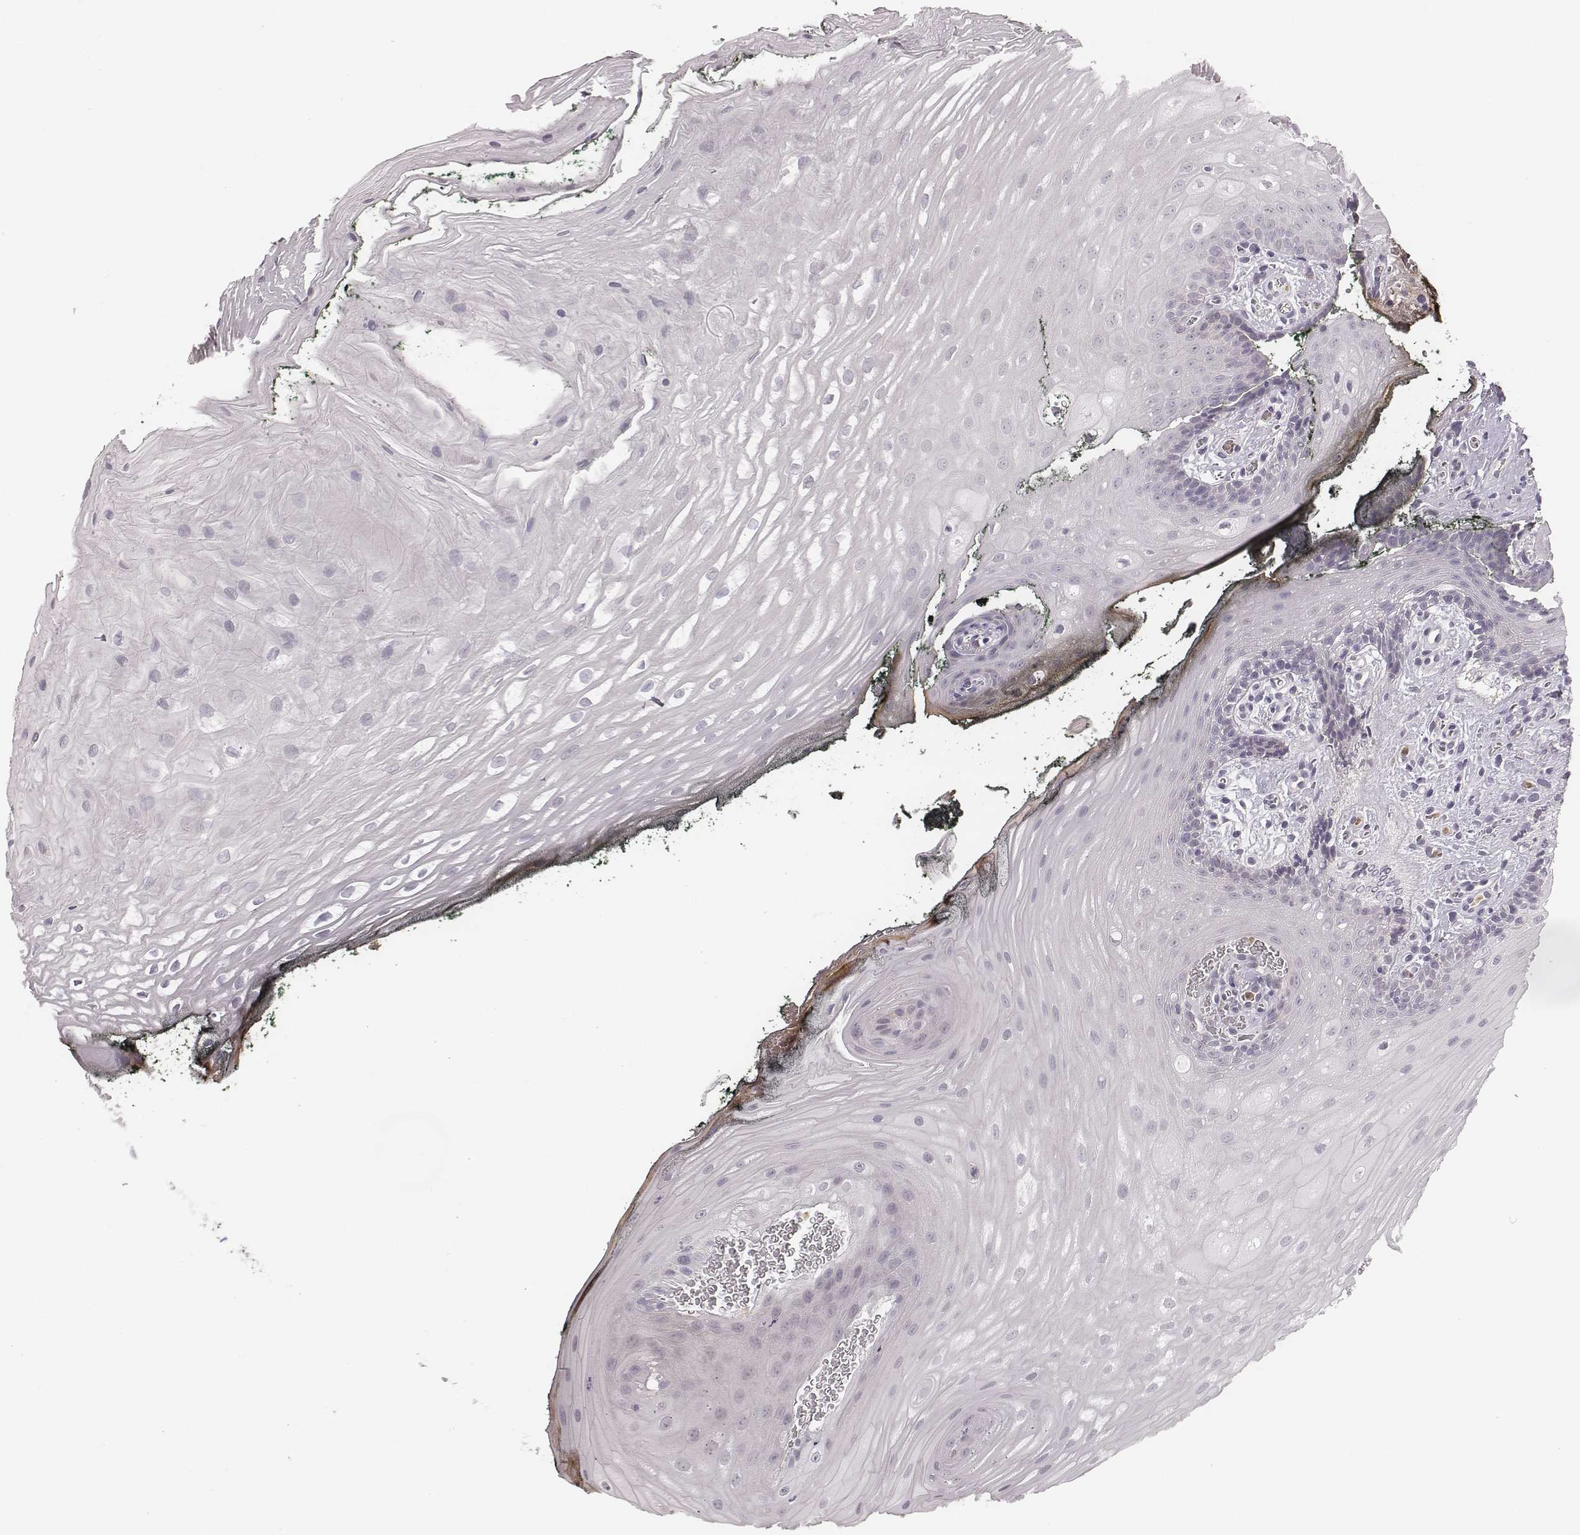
{"staining": {"intensity": "negative", "quantity": "none", "location": "none"}, "tissue": "oral mucosa", "cell_type": "Squamous epithelial cells", "image_type": "normal", "snomed": [{"axis": "morphology", "description": "Normal tissue, NOS"}, {"axis": "topography", "description": "Oral tissue"}, {"axis": "topography", "description": "Head-Neck"}], "caption": "Immunohistochemistry (IHC) of benign oral mucosa exhibits no expression in squamous epithelial cells.", "gene": "KCNJ12", "patient": {"sex": "male", "age": 65}}